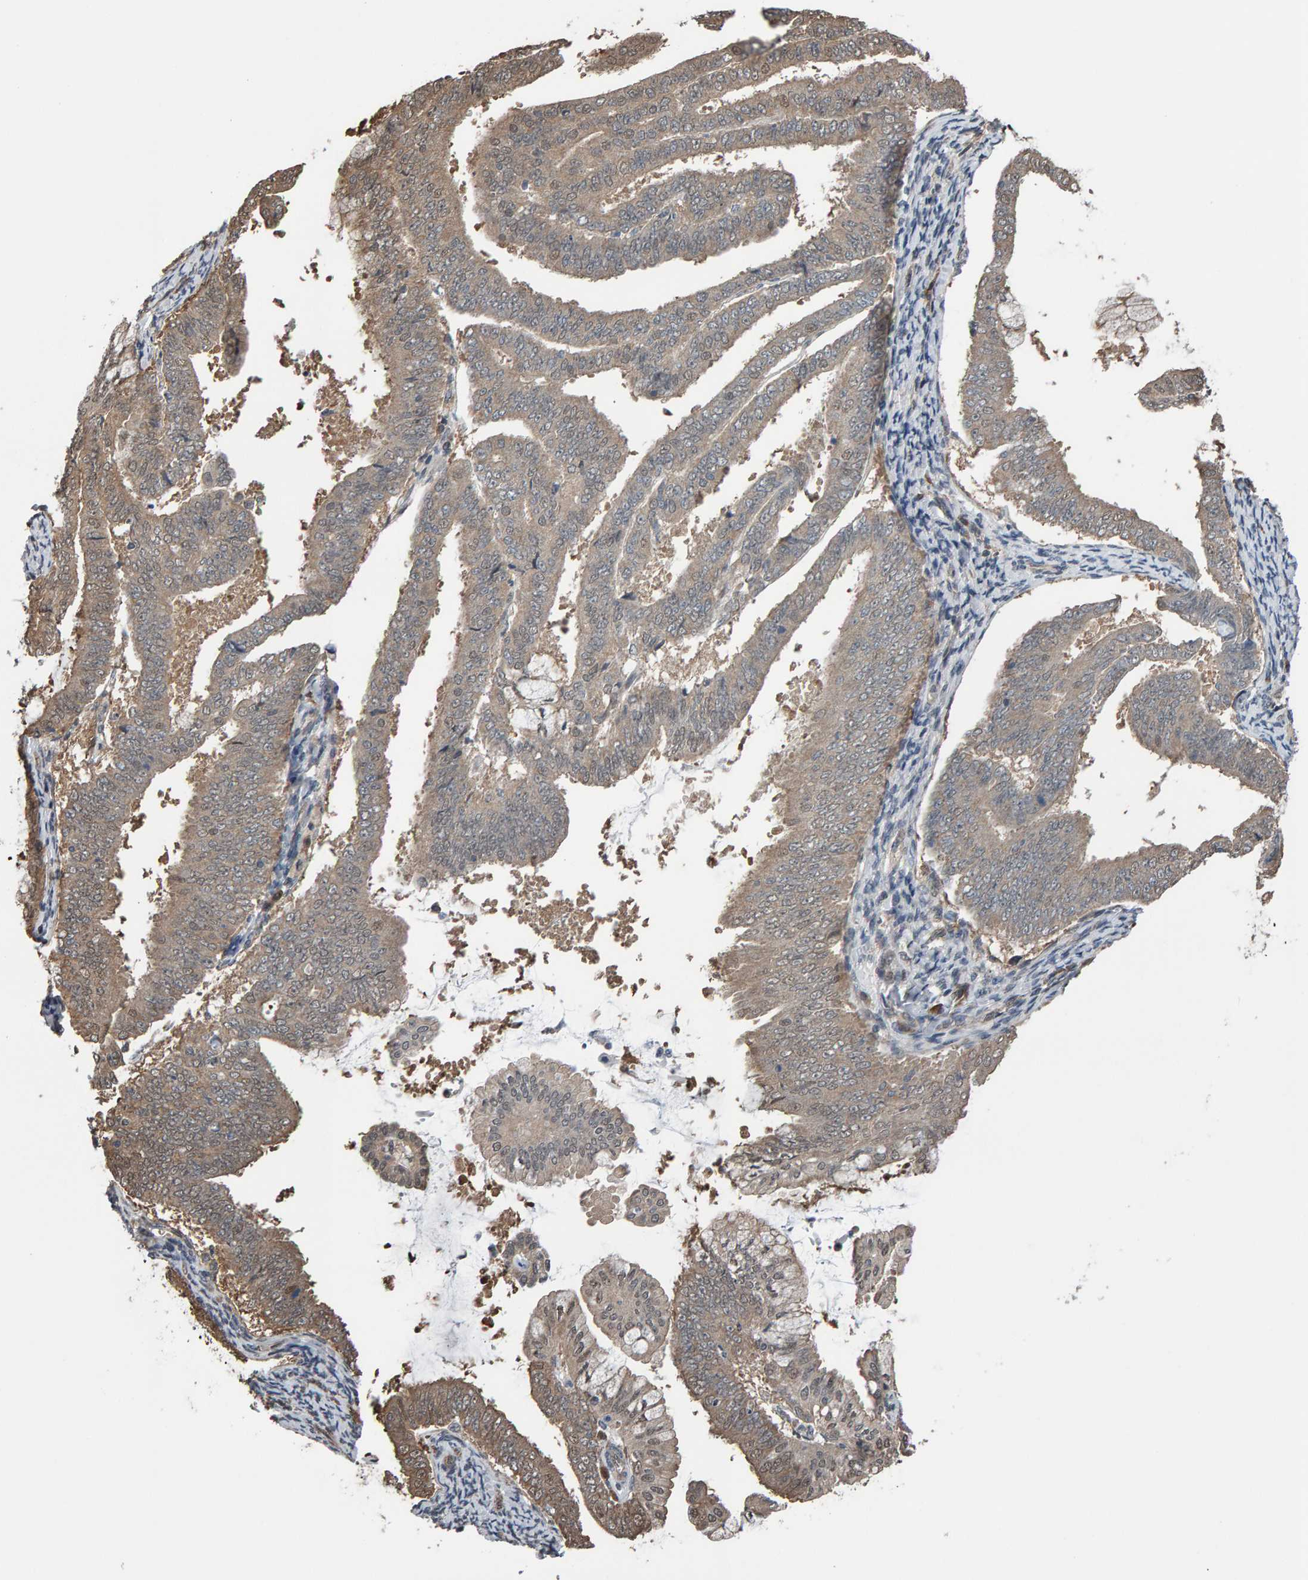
{"staining": {"intensity": "weak", "quantity": ">75%", "location": "cytoplasmic/membranous"}, "tissue": "endometrial cancer", "cell_type": "Tumor cells", "image_type": "cancer", "snomed": [{"axis": "morphology", "description": "Adenocarcinoma, NOS"}, {"axis": "topography", "description": "Endometrium"}], "caption": "This is a photomicrograph of immunohistochemistry (IHC) staining of endometrial adenocarcinoma, which shows weak positivity in the cytoplasmic/membranous of tumor cells.", "gene": "COASY", "patient": {"sex": "female", "age": 63}}